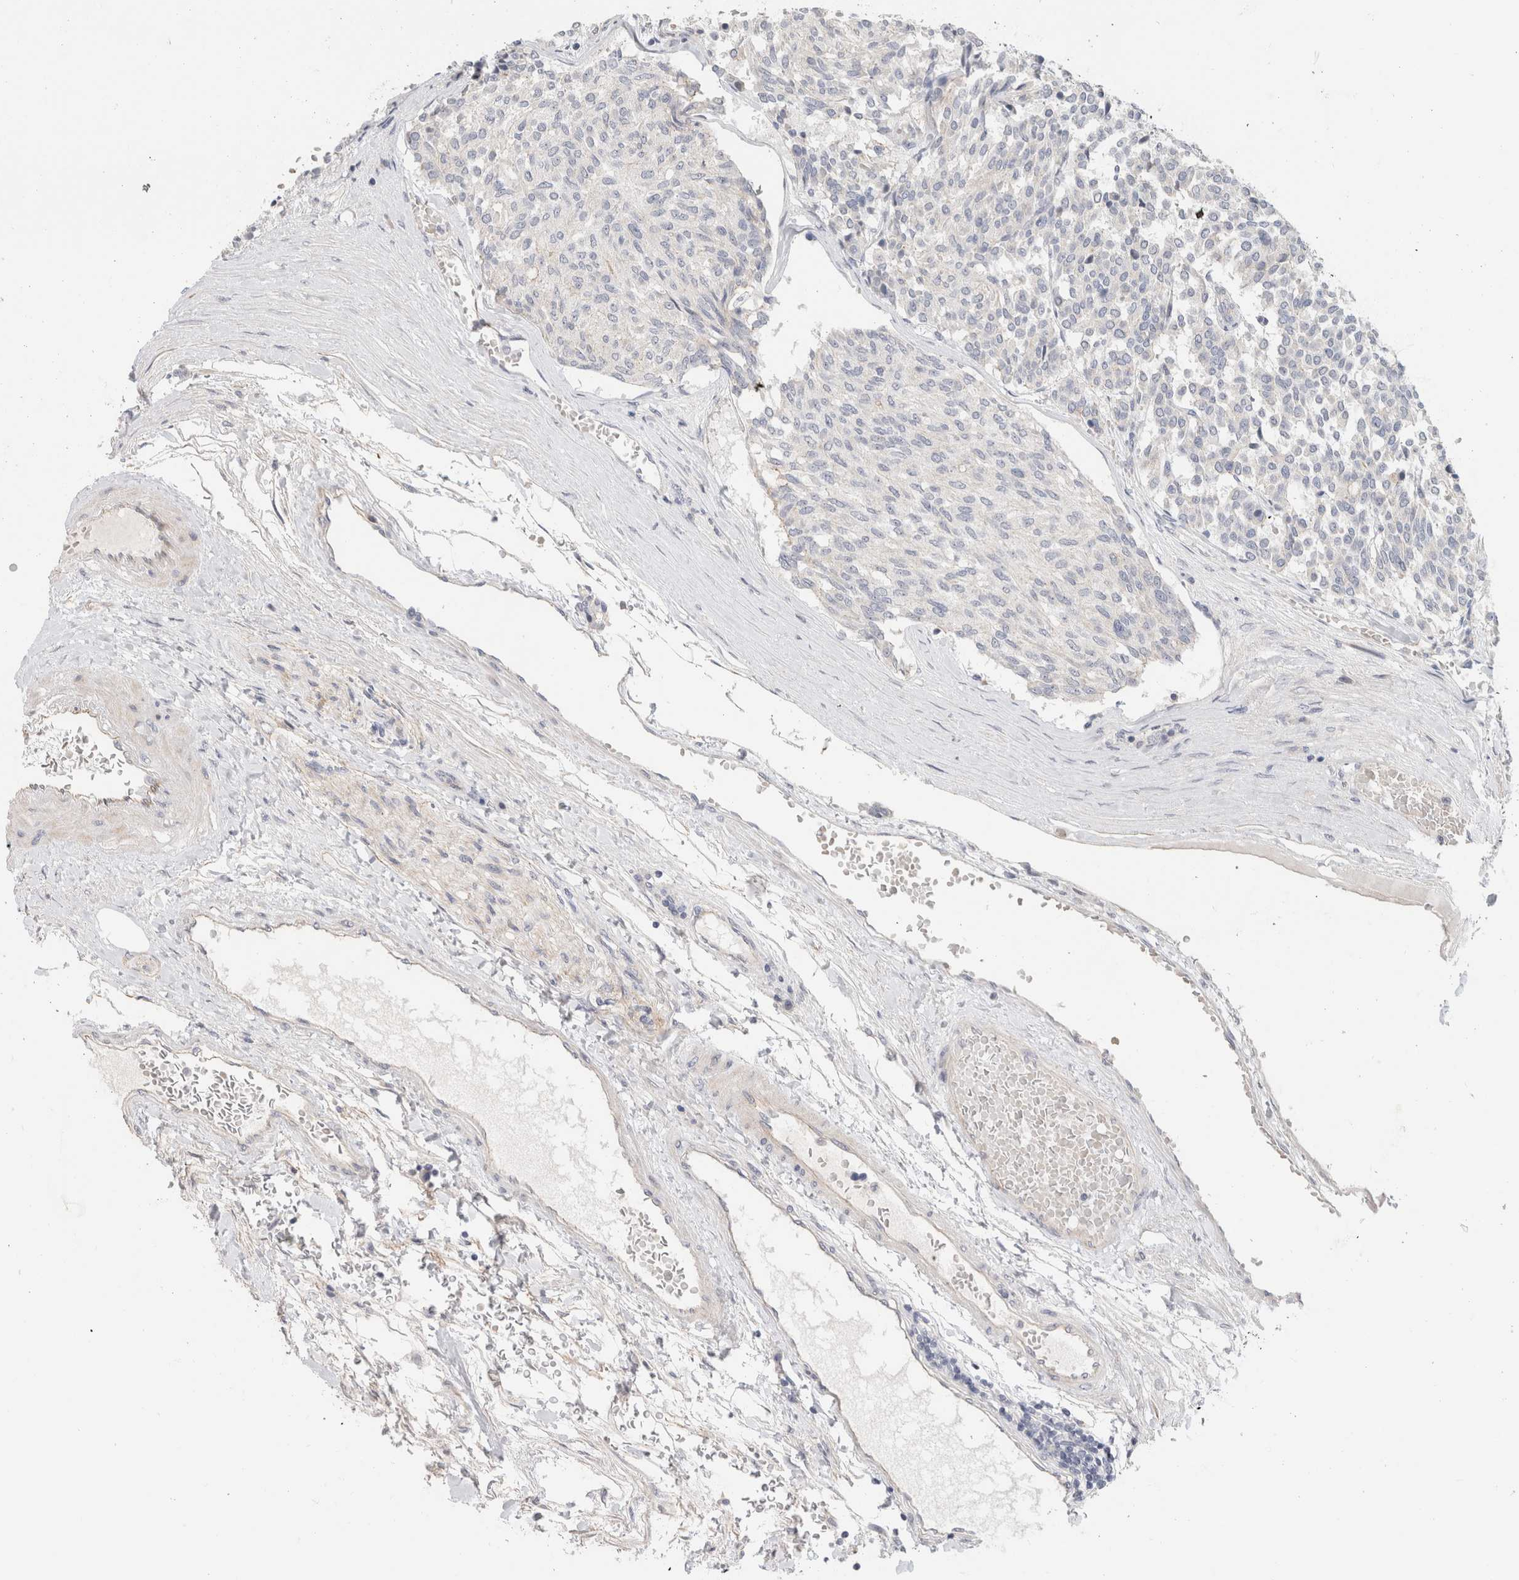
{"staining": {"intensity": "negative", "quantity": "none", "location": "none"}, "tissue": "carcinoid", "cell_type": "Tumor cells", "image_type": "cancer", "snomed": [{"axis": "morphology", "description": "Carcinoid, malignant, NOS"}, {"axis": "topography", "description": "Pancreas"}], "caption": "There is no significant staining in tumor cells of carcinoid.", "gene": "AFP", "patient": {"sex": "female", "age": 54}}